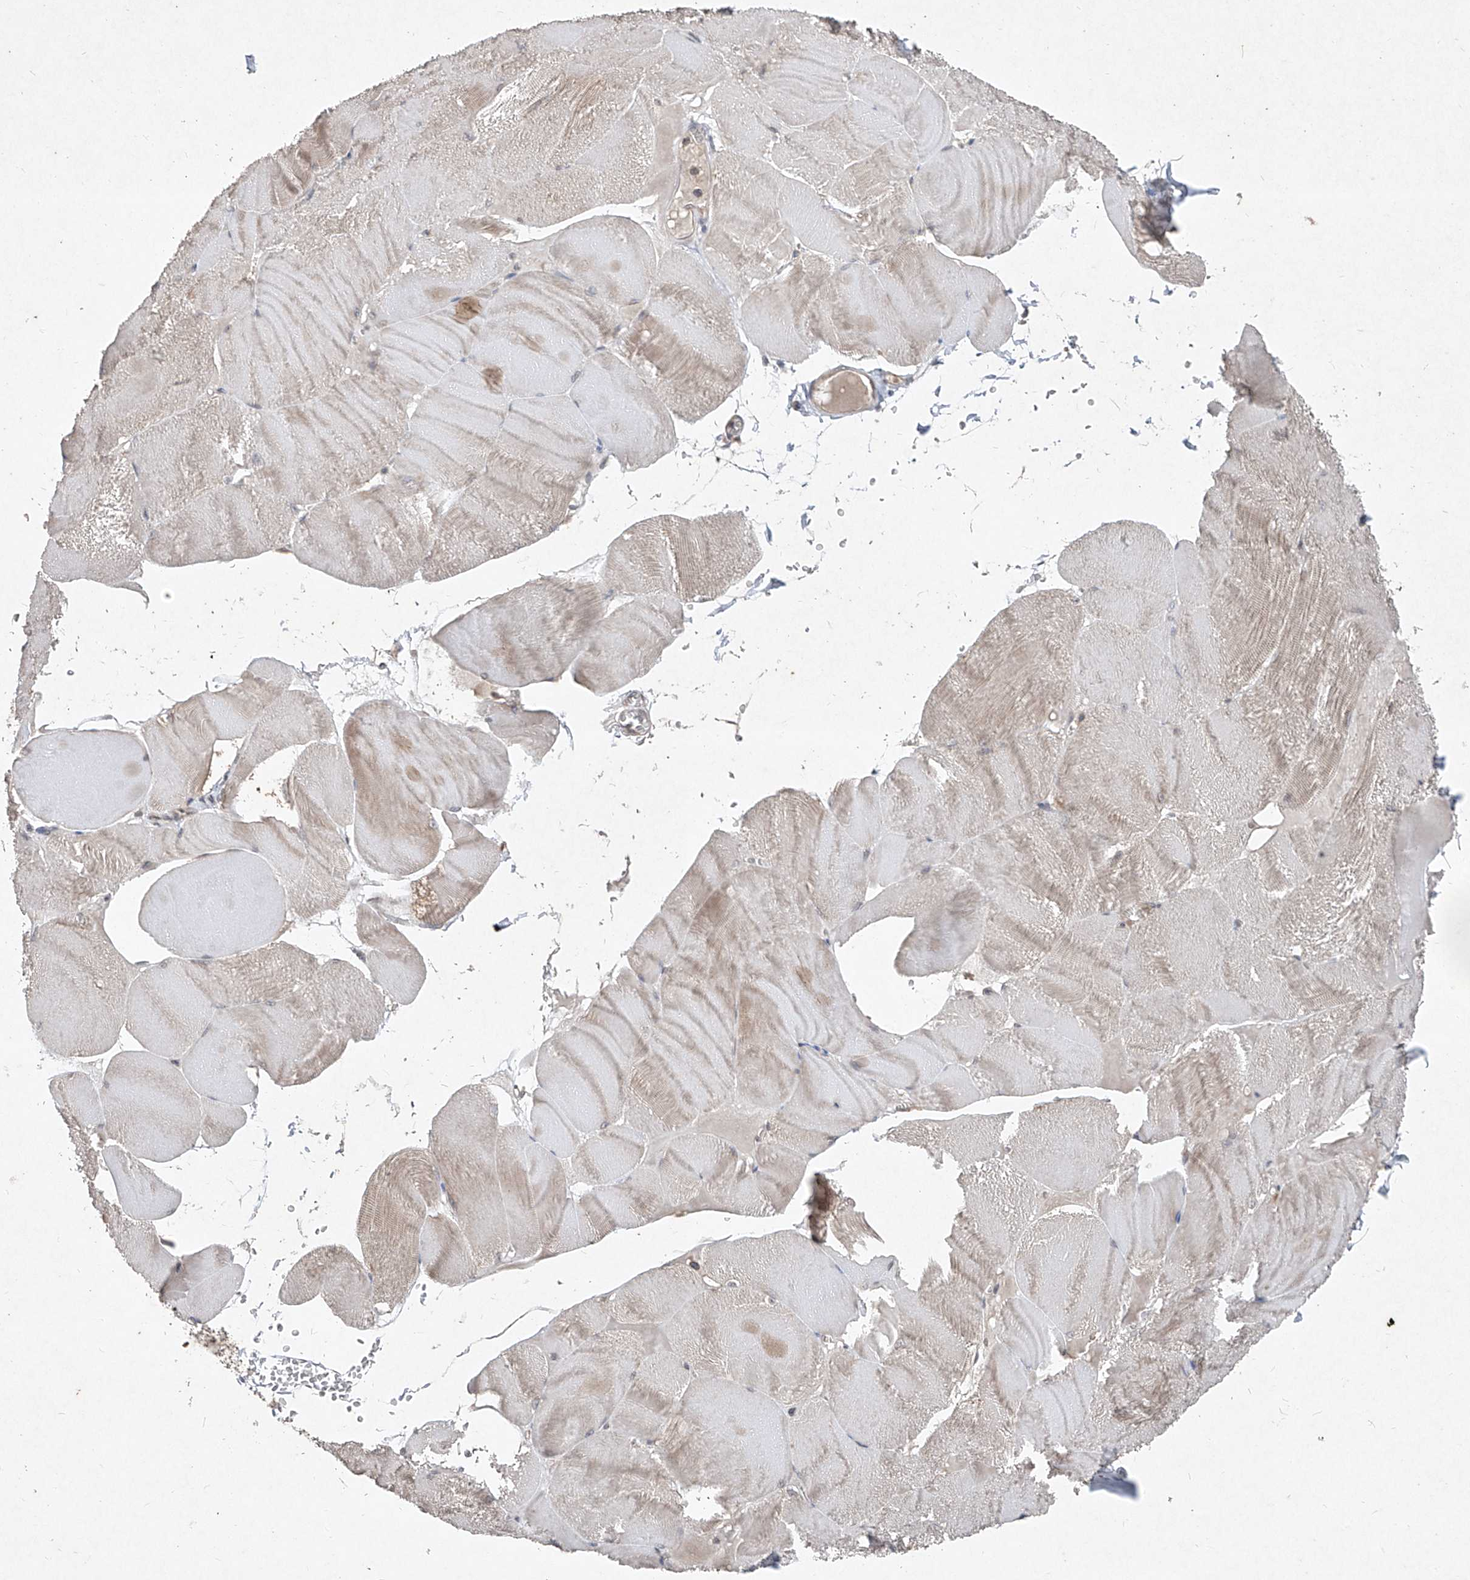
{"staining": {"intensity": "moderate", "quantity": "<25%", "location": "cytoplasmic/membranous"}, "tissue": "skeletal muscle", "cell_type": "Myocytes", "image_type": "normal", "snomed": [{"axis": "morphology", "description": "Normal tissue, NOS"}, {"axis": "morphology", "description": "Basal cell carcinoma"}, {"axis": "topography", "description": "Skeletal muscle"}], "caption": "This is an image of IHC staining of unremarkable skeletal muscle, which shows moderate expression in the cytoplasmic/membranous of myocytes.", "gene": "ABCD3", "patient": {"sex": "female", "age": 64}}